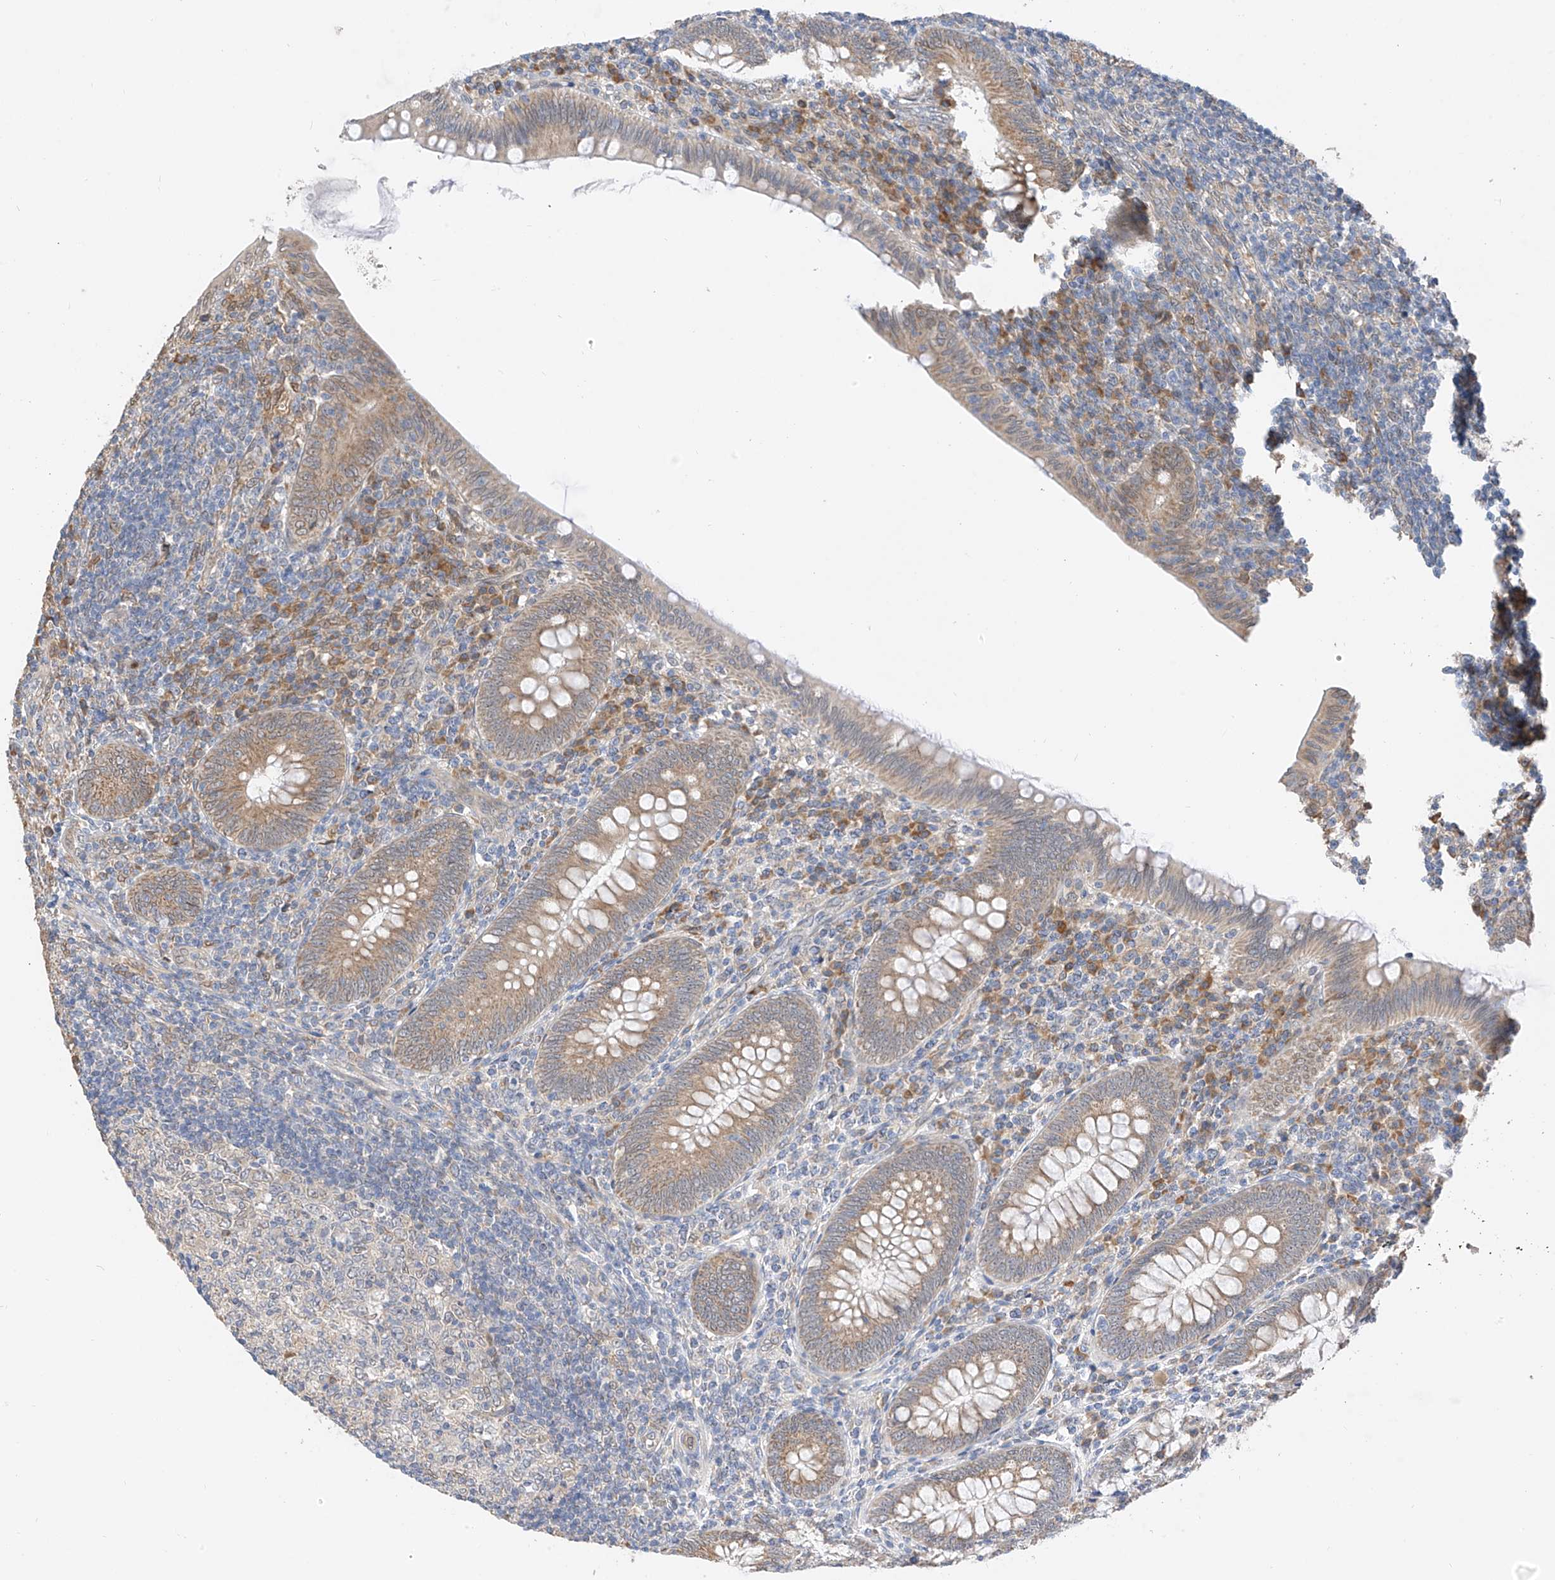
{"staining": {"intensity": "moderate", "quantity": ">75%", "location": "cytoplasmic/membranous"}, "tissue": "appendix", "cell_type": "Glandular cells", "image_type": "normal", "snomed": [{"axis": "morphology", "description": "Normal tissue, NOS"}, {"axis": "topography", "description": "Appendix"}], "caption": "High-magnification brightfield microscopy of unremarkable appendix stained with DAB (3,3'-diaminobenzidine) (brown) and counterstained with hematoxylin (blue). glandular cells exhibit moderate cytoplasmic/membranous staining is identified in about>75% of cells. Immunohistochemistry stains the protein of interest in brown and the nuclei are stained blue.", "gene": "PPA2", "patient": {"sex": "male", "age": 14}}